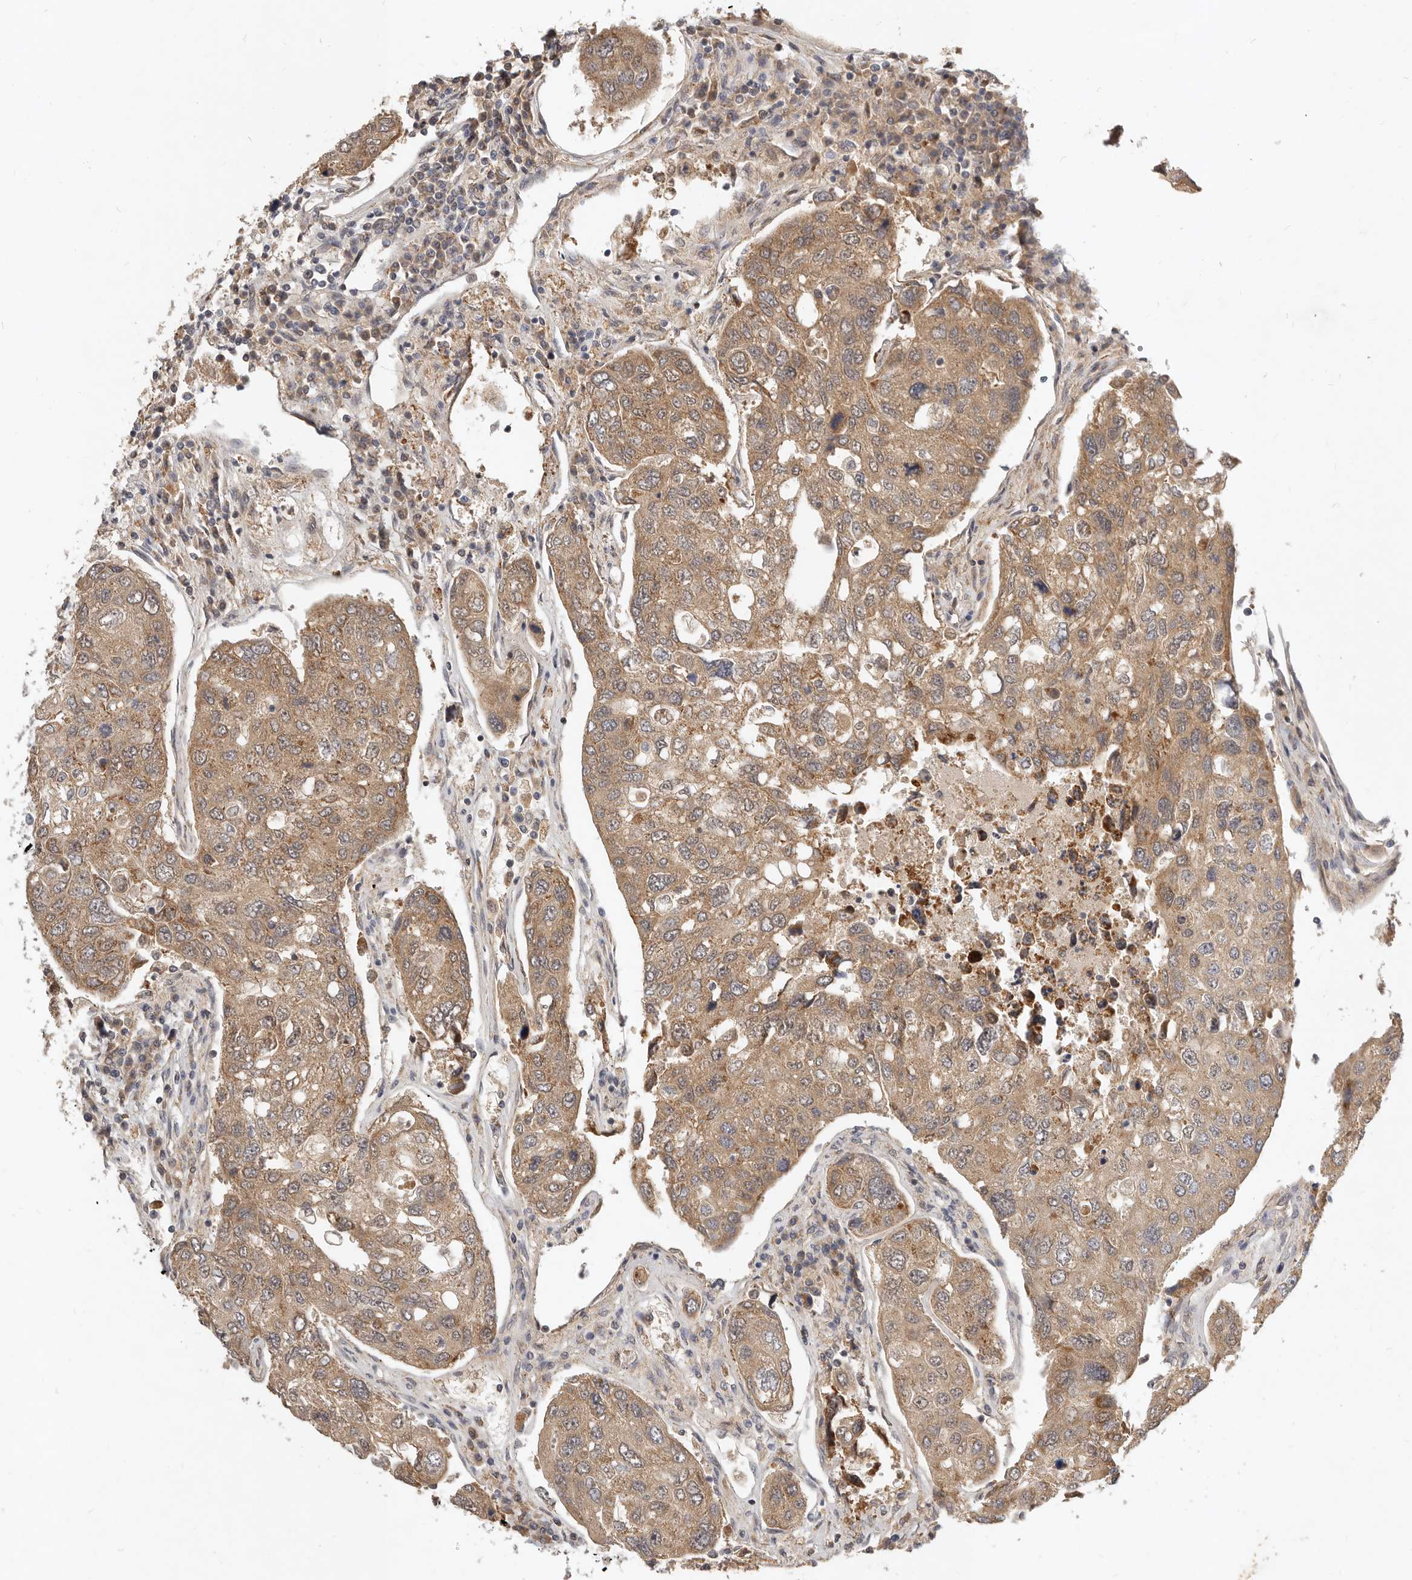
{"staining": {"intensity": "moderate", "quantity": ">75%", "location": "cytoplasmic/membranous"}, "tissue": "urothelial cancer", "cell_type": "Tumor cells", "image_type": "cancer", "snomed": [{"axis": "morphology", "description": "Urothelial carcinoma, High grade"}, {"axis": "topography", "description": "Lymph node"}, {"axis": "topography", "description": "Urinary bladder"}], "caption": "High-grade urothelial carcinoma tissue exhibits moderate cytoplasmic/membranous expression in about >75% of tumor cells", "gene": "MICALL2", "patient": {"sex": "male", "age": 51}}